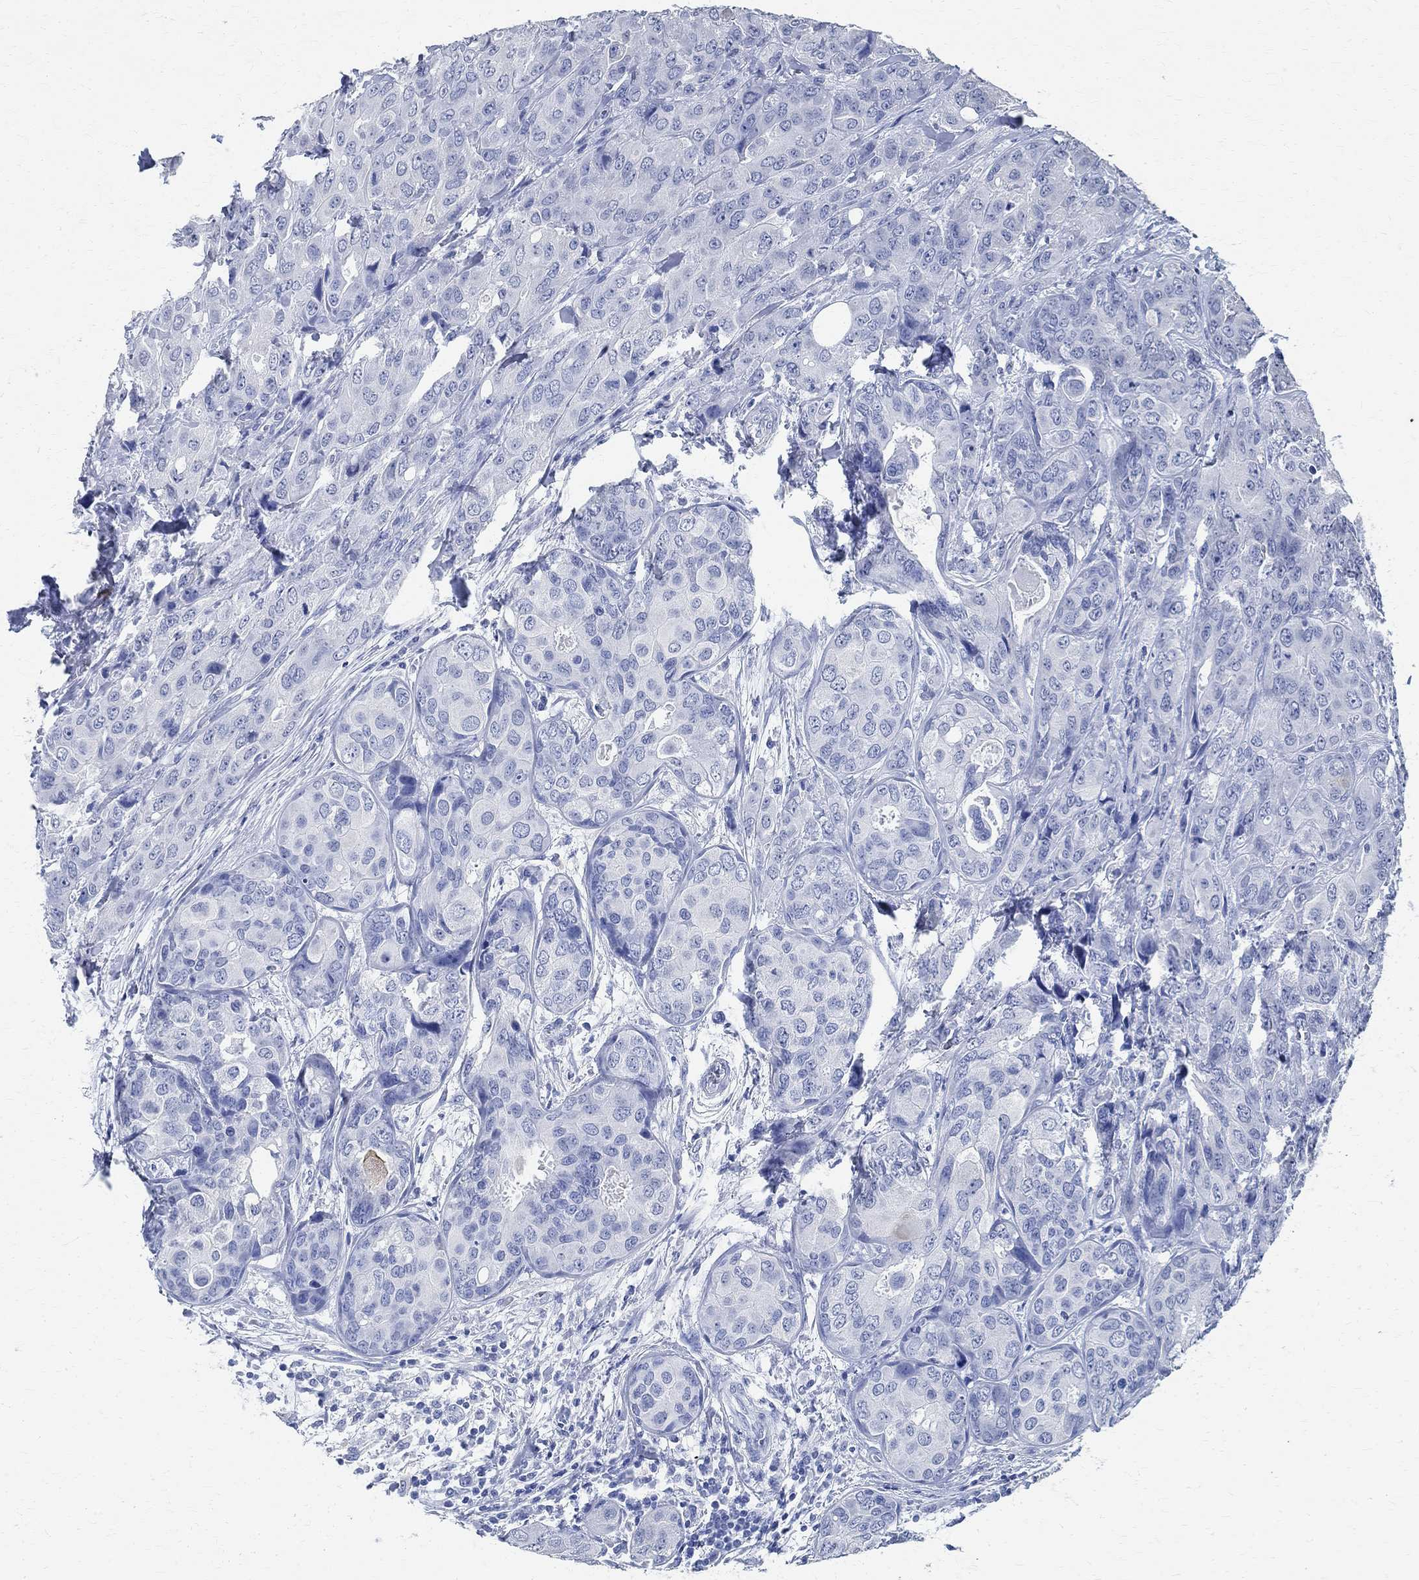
{"staining": {"intensity": "negative", "quantity": "none", "location": "none"}, "tissue": "breast cancer", "cell_type": "Tumor cells", "image_type": "cancer", "snomed": [{"axis": "morphology", "description": "Duct carcinoma"}, {"axis": "topography", "description": "Breast"}], "caption": "IHC histopathology image of human infiltrating ductal carcinoma (breast) stained for a protein (brown), which demonstrates no expression in tumor cells. (Stains: DAB IHC with hematoxylin counter stain, Microscopy: brightfield microscopy at high magnification).", "gene": "TMEM221", "patient": {"sex": "female", "age": 43}}